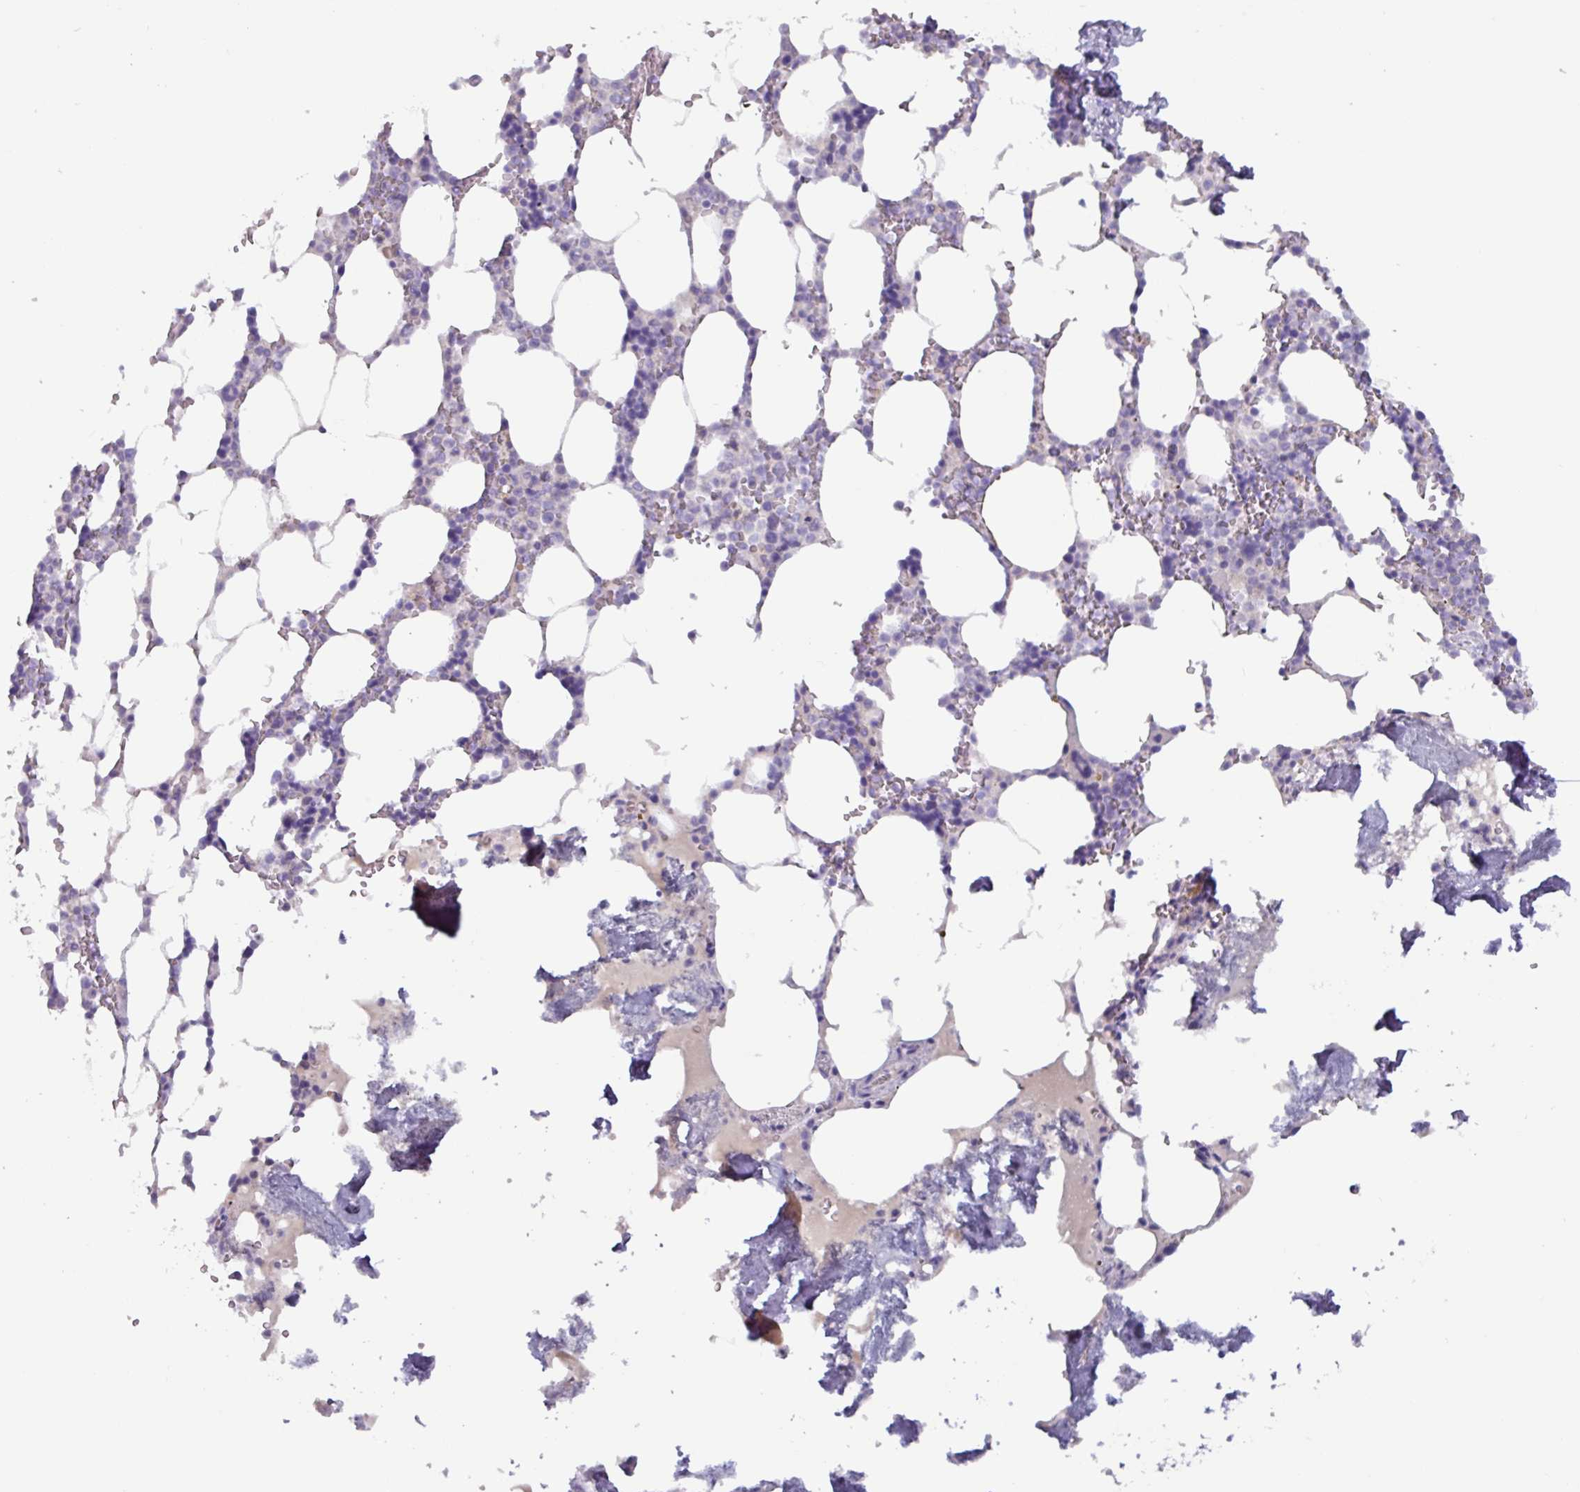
{"staining": {"intensity": "negative", "quantity": "none", "location": "none"}, "tissue": "bone marrow", "cell_type": "Hematopoietic cells", "image_type": "normal", "snomed": [{"axis": "morphology", "description": "Normal tissue, NOS"}, {"axis": "topography", "description": "Bone marrow"}], "caption": "An immunohistochemistry image of benign bone marrow is shown. There is no staining in hematopoietic cells of bone marrow.", "gene": "OR2T10", "patient": {"sex": "male", "age": 64}}